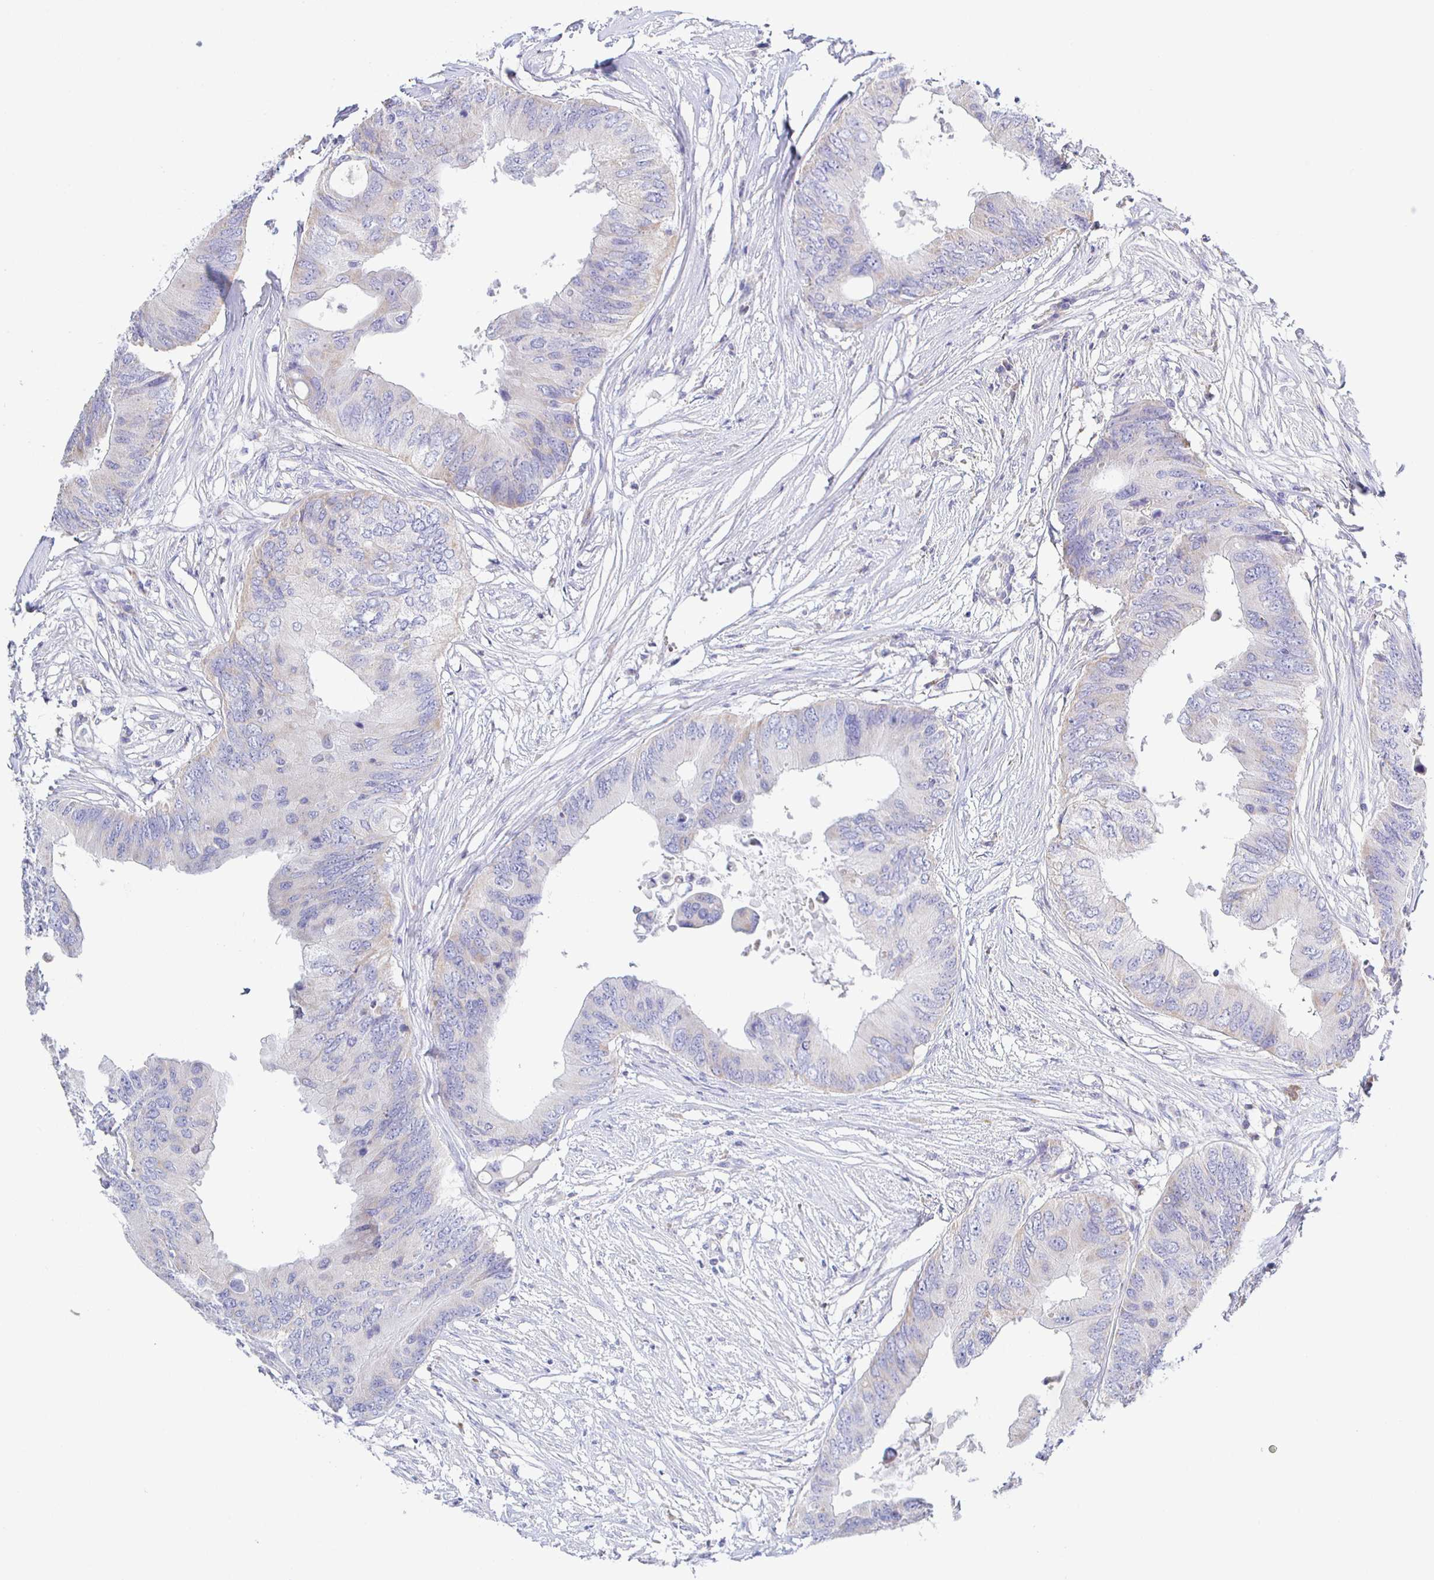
{"staining": {"intensity": "weak", "quantity": "<25%", "location": "cytoplasmic/membranous"}, "tissue": "colorectal cancer", "cell_type": "Tumor cells", "image_type": "cancer", "snomed": [{"axis": "morphology", "description": "Adenocarcinoma, NOS"}, {"axis": "topography", "description": "Colon"}], "caption": "Tumor cells show no significant positivity in colorectal adenocarcinoma. (DAB IHC with hematoxylin counter stain).", "gene": "SYNGR4", "patient": {"sex": "male", "age": 71}}